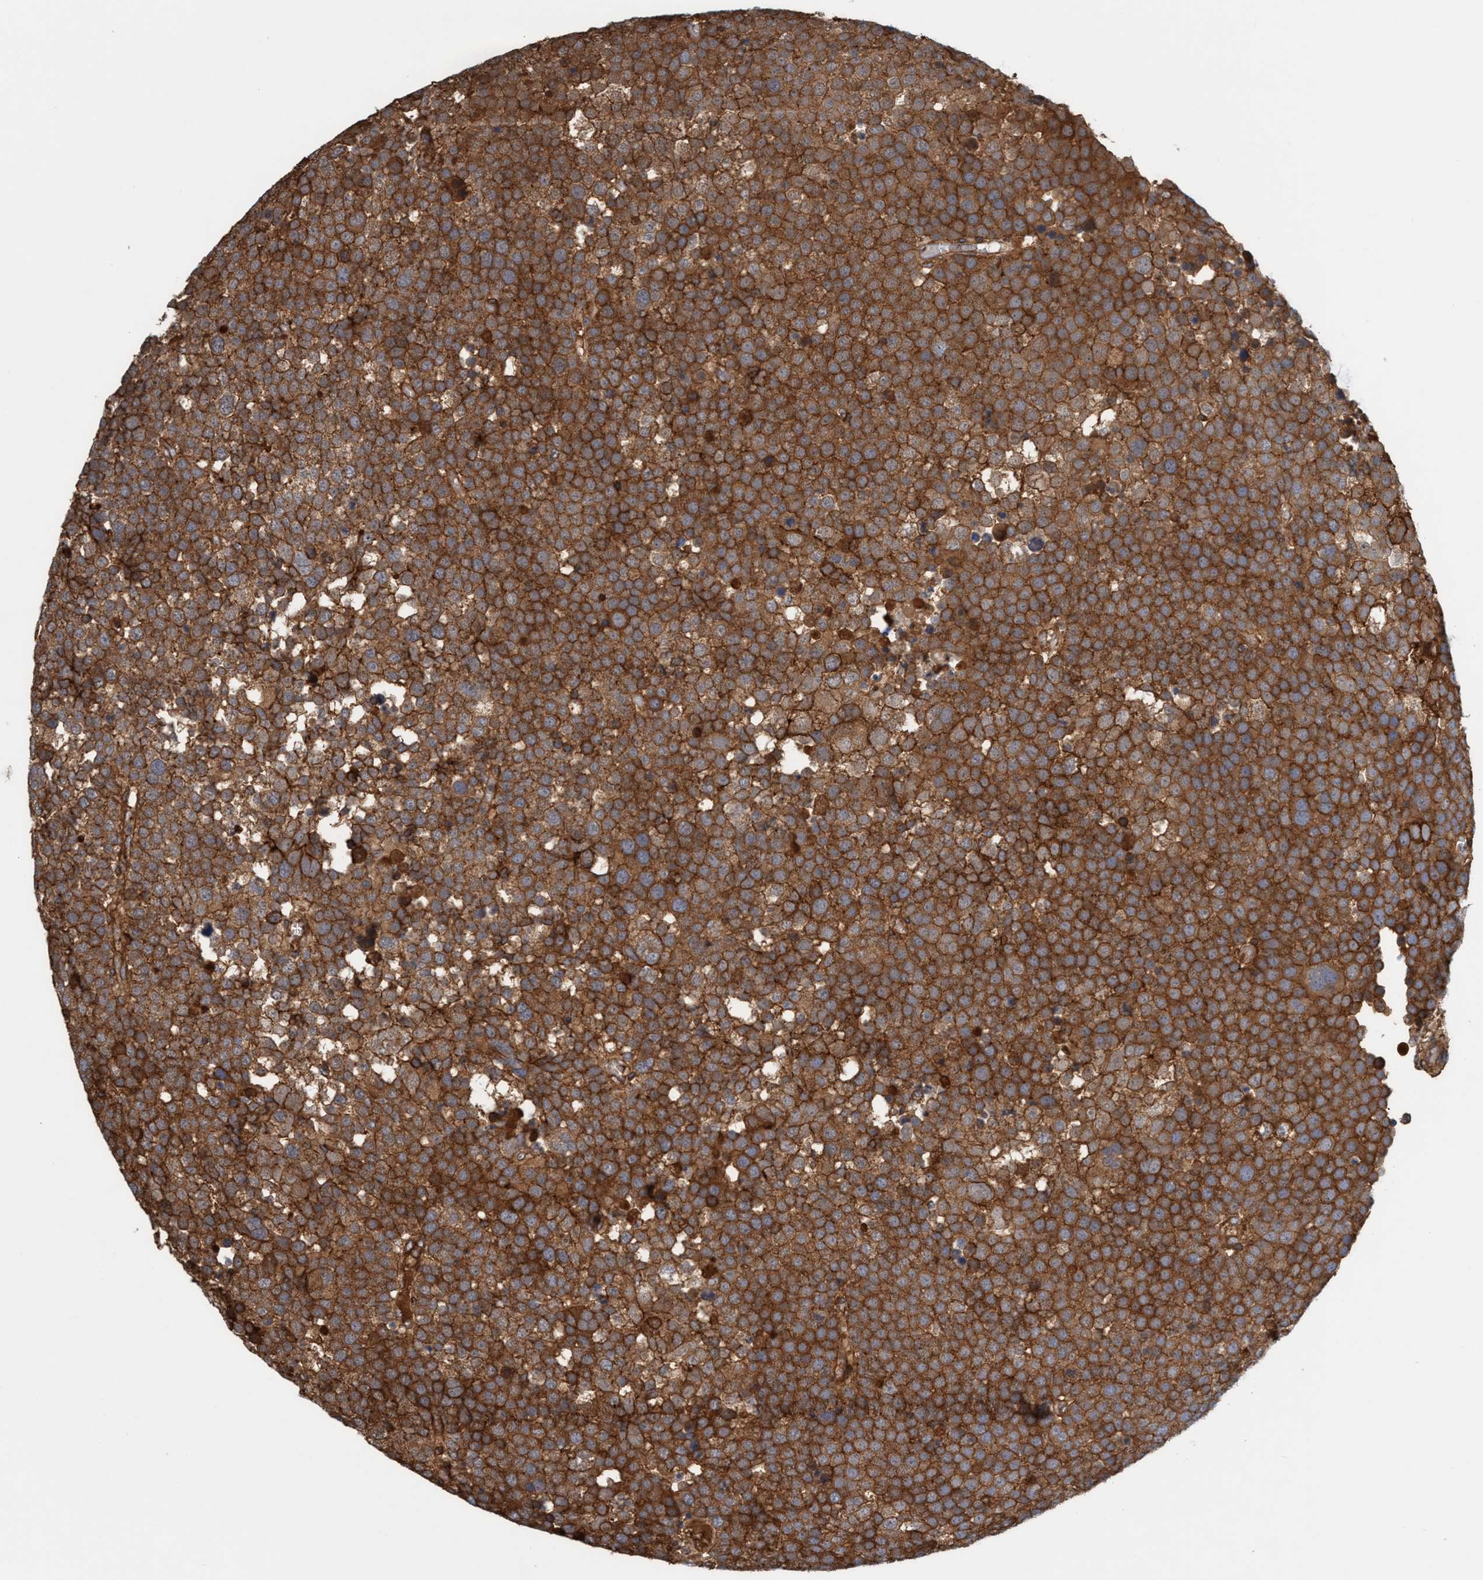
{"staining": {"intensity": "strong", "quantity": ">75%", "location": "cytoplasmic/membranous"}, "tissue": "testis cancer", "cell_type": "Tumor cells", "image_type": "cancer", "snomed": [{"axis": "morphology", "description": "Seminoma, NOS"}, {"axis": "topography", "description": "Testis"}], "caption": "Testis seminoma tissue reveals strong cytoplasmic/membranous positivity in about >75% of tumor cells (IHC, brightfield microscopy, high magnification).", "gene": "SPECC1", "patient": {"sex": "male", "age": 71}}